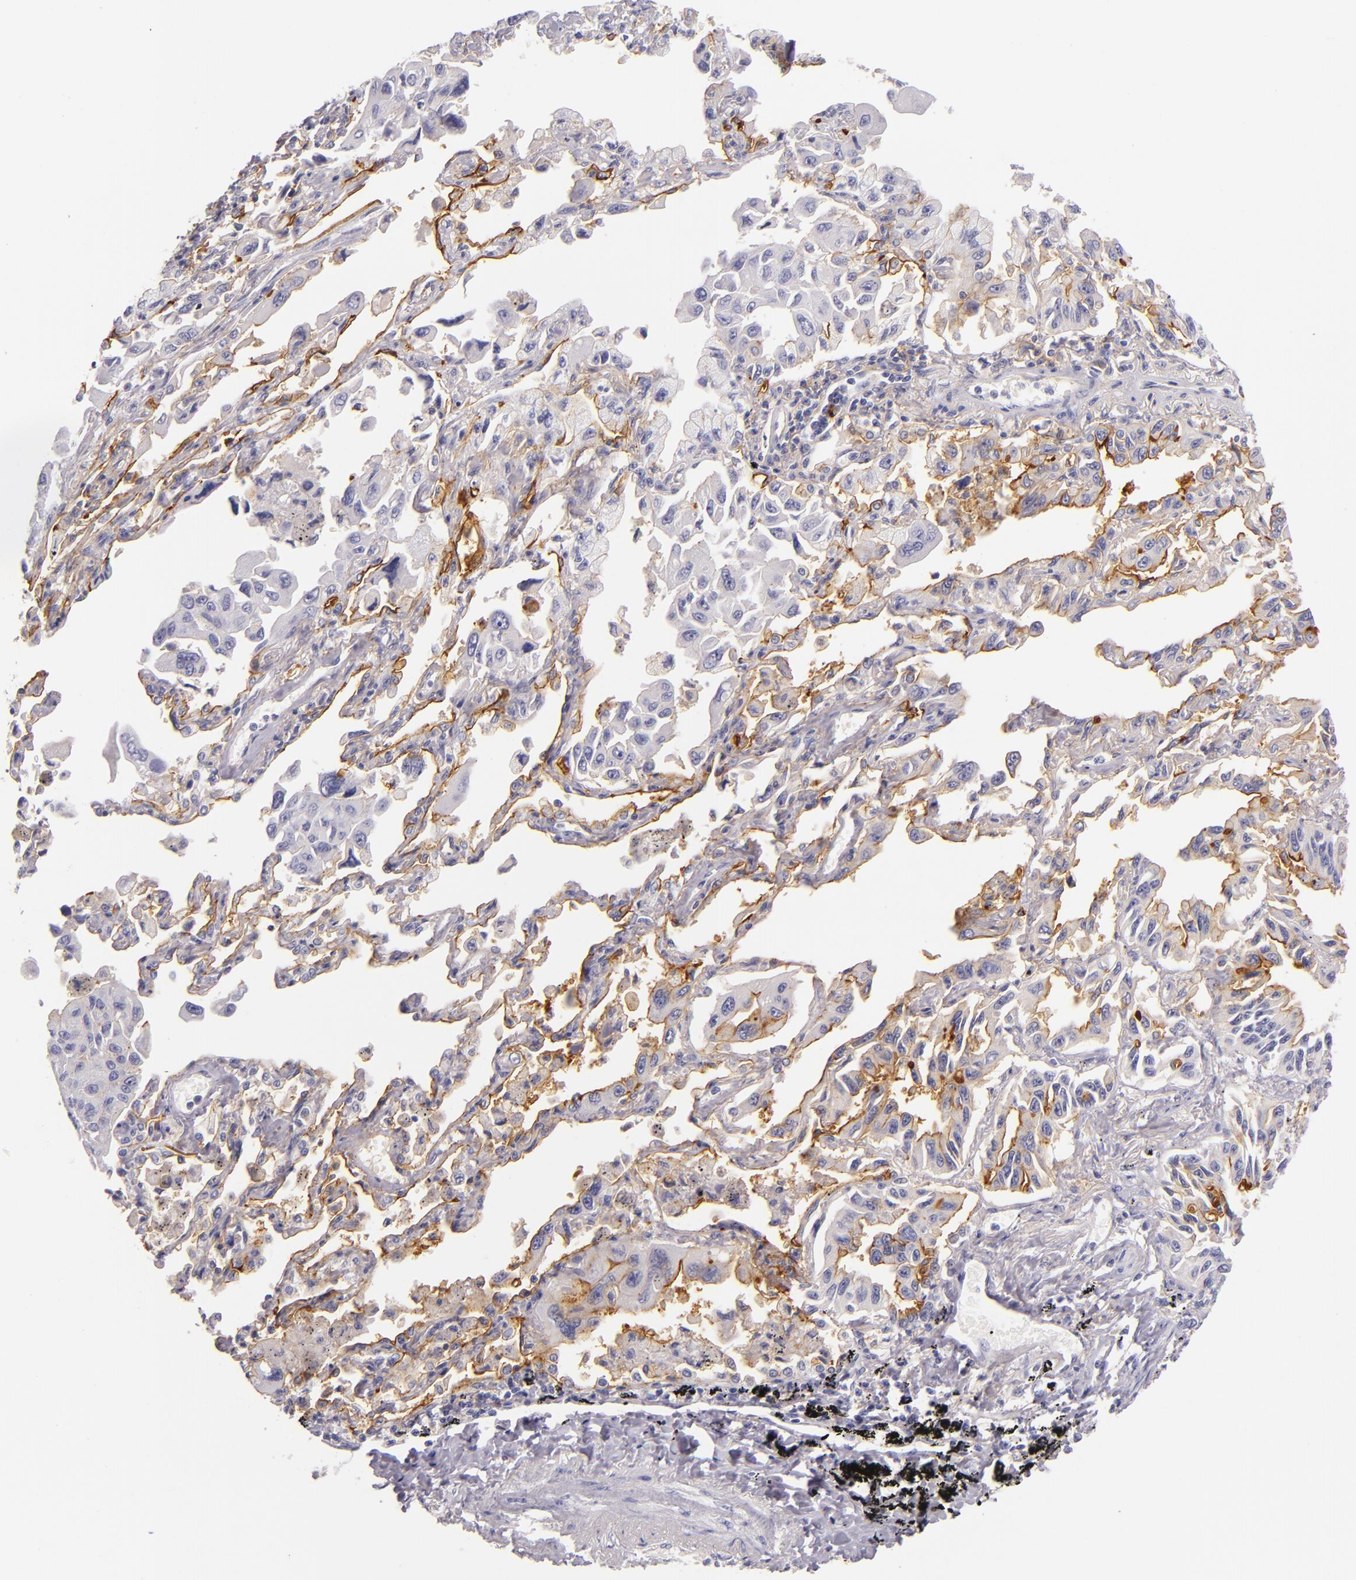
{"staining": {"intensity": "negative", "quantity": "none", "location": "none"}, "tissue": "lung cancer", "cell_type": "Tumor cells", "image_type": "cancer", "snomed": [{"axis": "morphology", "description": "Adenocarcinoma, NOS"}, {"axis": "topography", "description": "Lung"}], "caption": "High magnification brightfield microscopy of lung cancer (adenocarcinoma) stained with DAB (brown) and counterstained with hematoxylin (blue): tumor cells show no significant staining.", "gene": "ICAM1", "patient": {"sex": "male", "age": 64}}